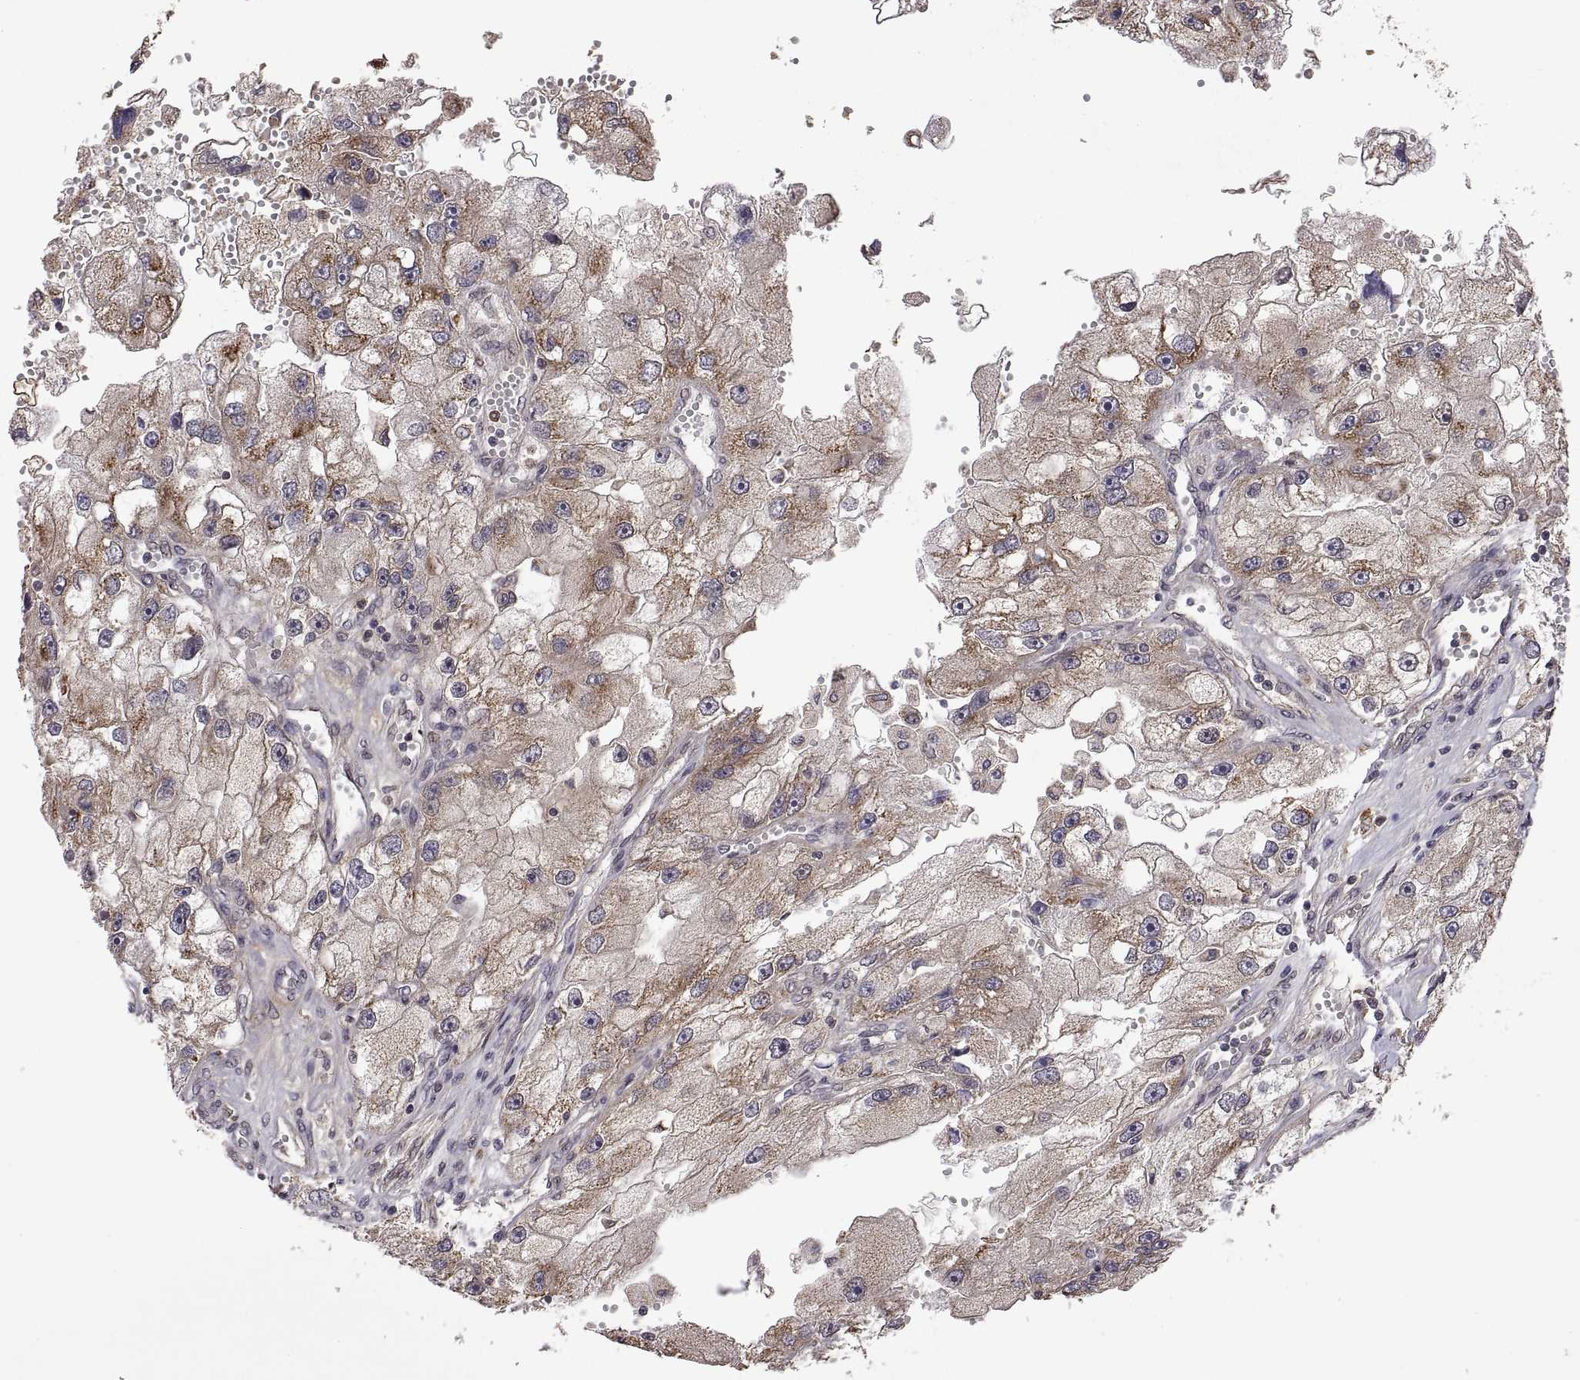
{"staining": {"intensity": "moderate", "quantity": "<25%", "location": "cytoplasmic/membranous"}, "tissue": "renal cancer", "cell_type": "Tumor cells", "image_type": "cancer", "snomed": [{"axis": "morphology", "description": "Adenocarcinoma, NOS"}, {"axis": "topography", "description": "Kidney"}], "caption": "The immunohistochemical stain labels moderate cytoplasmic/membranous positivity in tumor cells of renal cancer (adenocarcinoma) tissue.", "gene": "ZNRF2", "patient": {"sex": "male", "age": 63}}